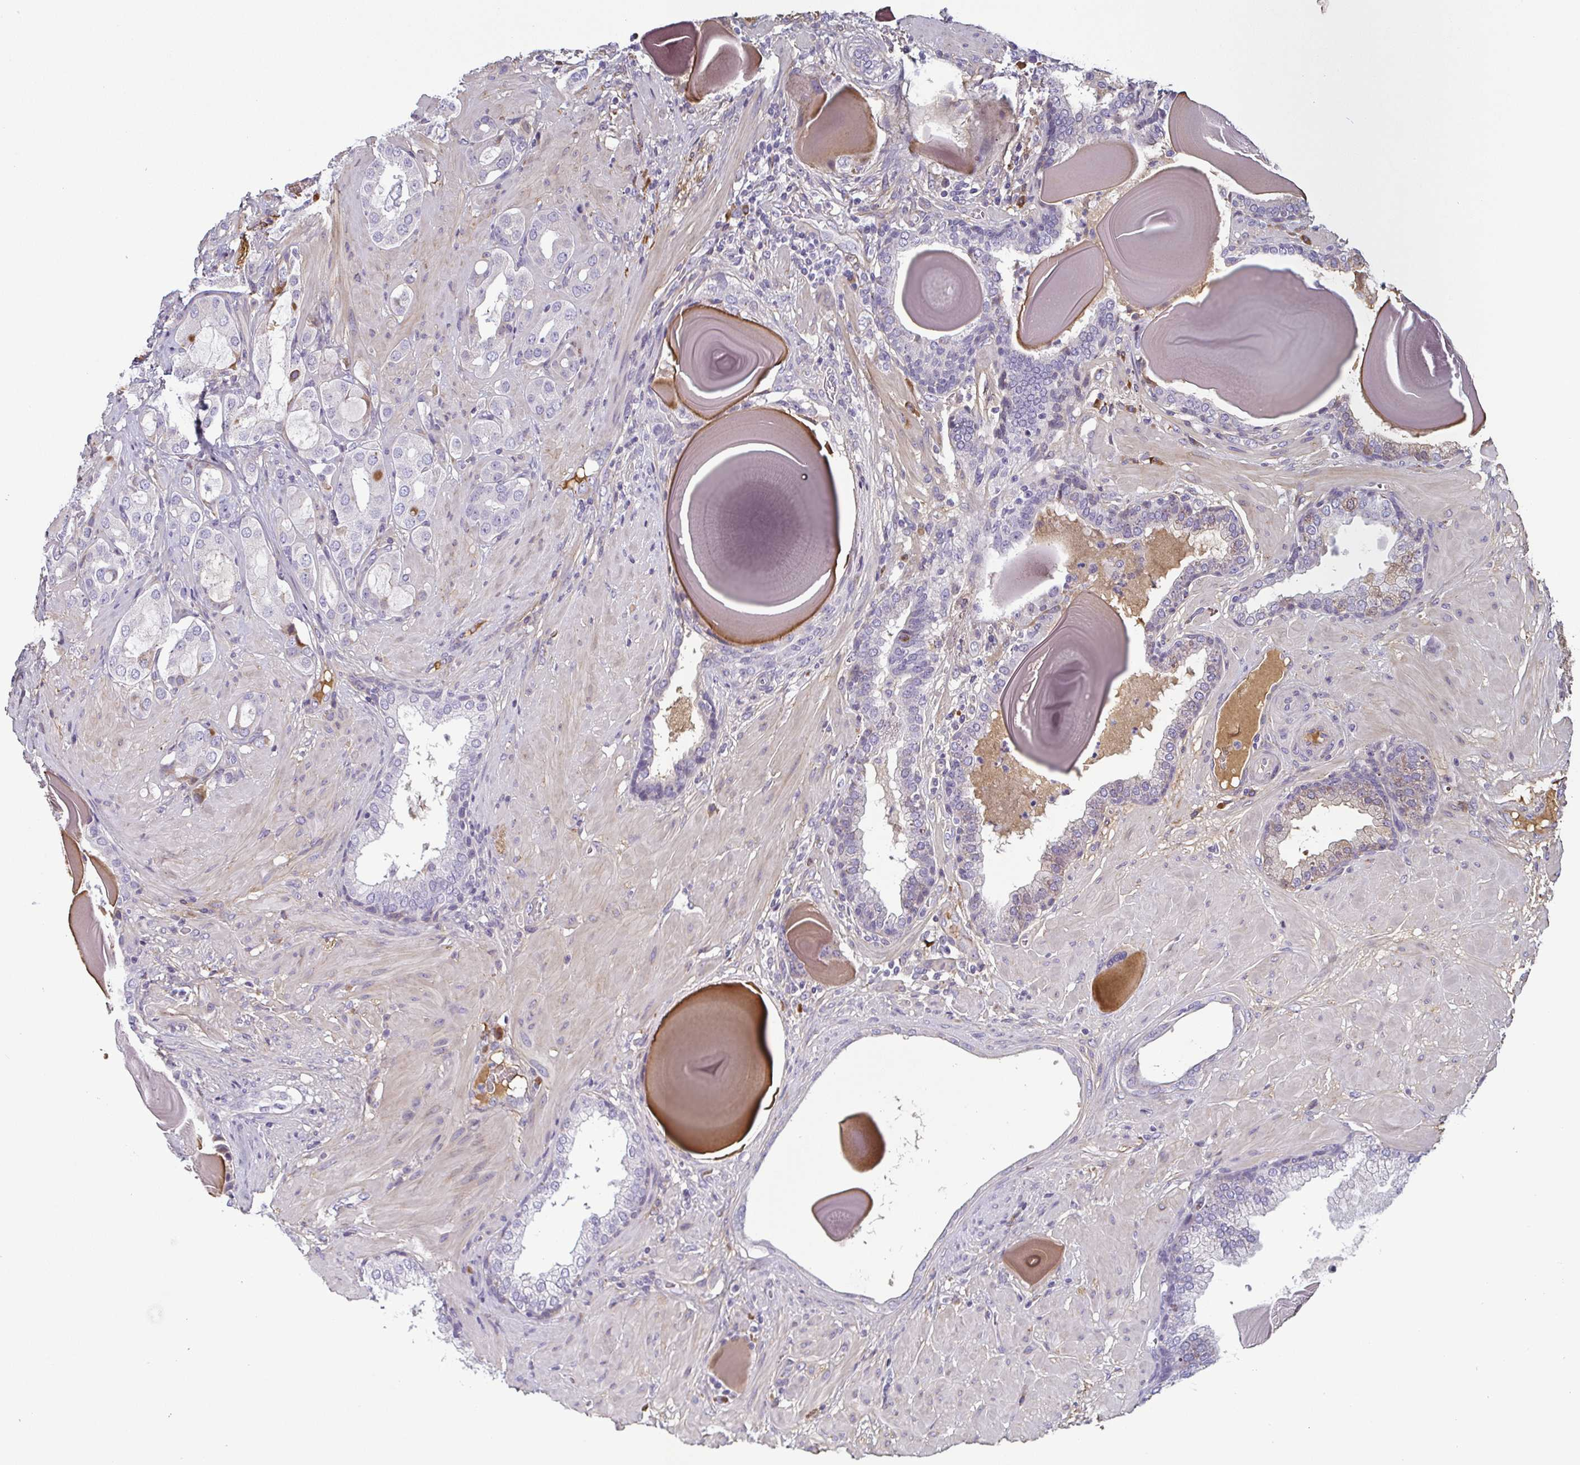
{"staining": {"intensity": "negative", "quantity": "none", "location": "none"}, "tissue": "prostate cancer", "cell_type": "Tumor cells", "image_type": "cancer", "snomed": [{"axis": "morphology", "description": "Adenocarcinoma, Low grade"}, {"axis": "topography", "description": "Prostate"}], "caption": "Adenocarcinoma (low-grade) (prostate) stained for a protein using immunohistochemistry reveals no expression tumor cells.", "gene": "ECM1", "patient": {"sex": "male", "age": 57}}